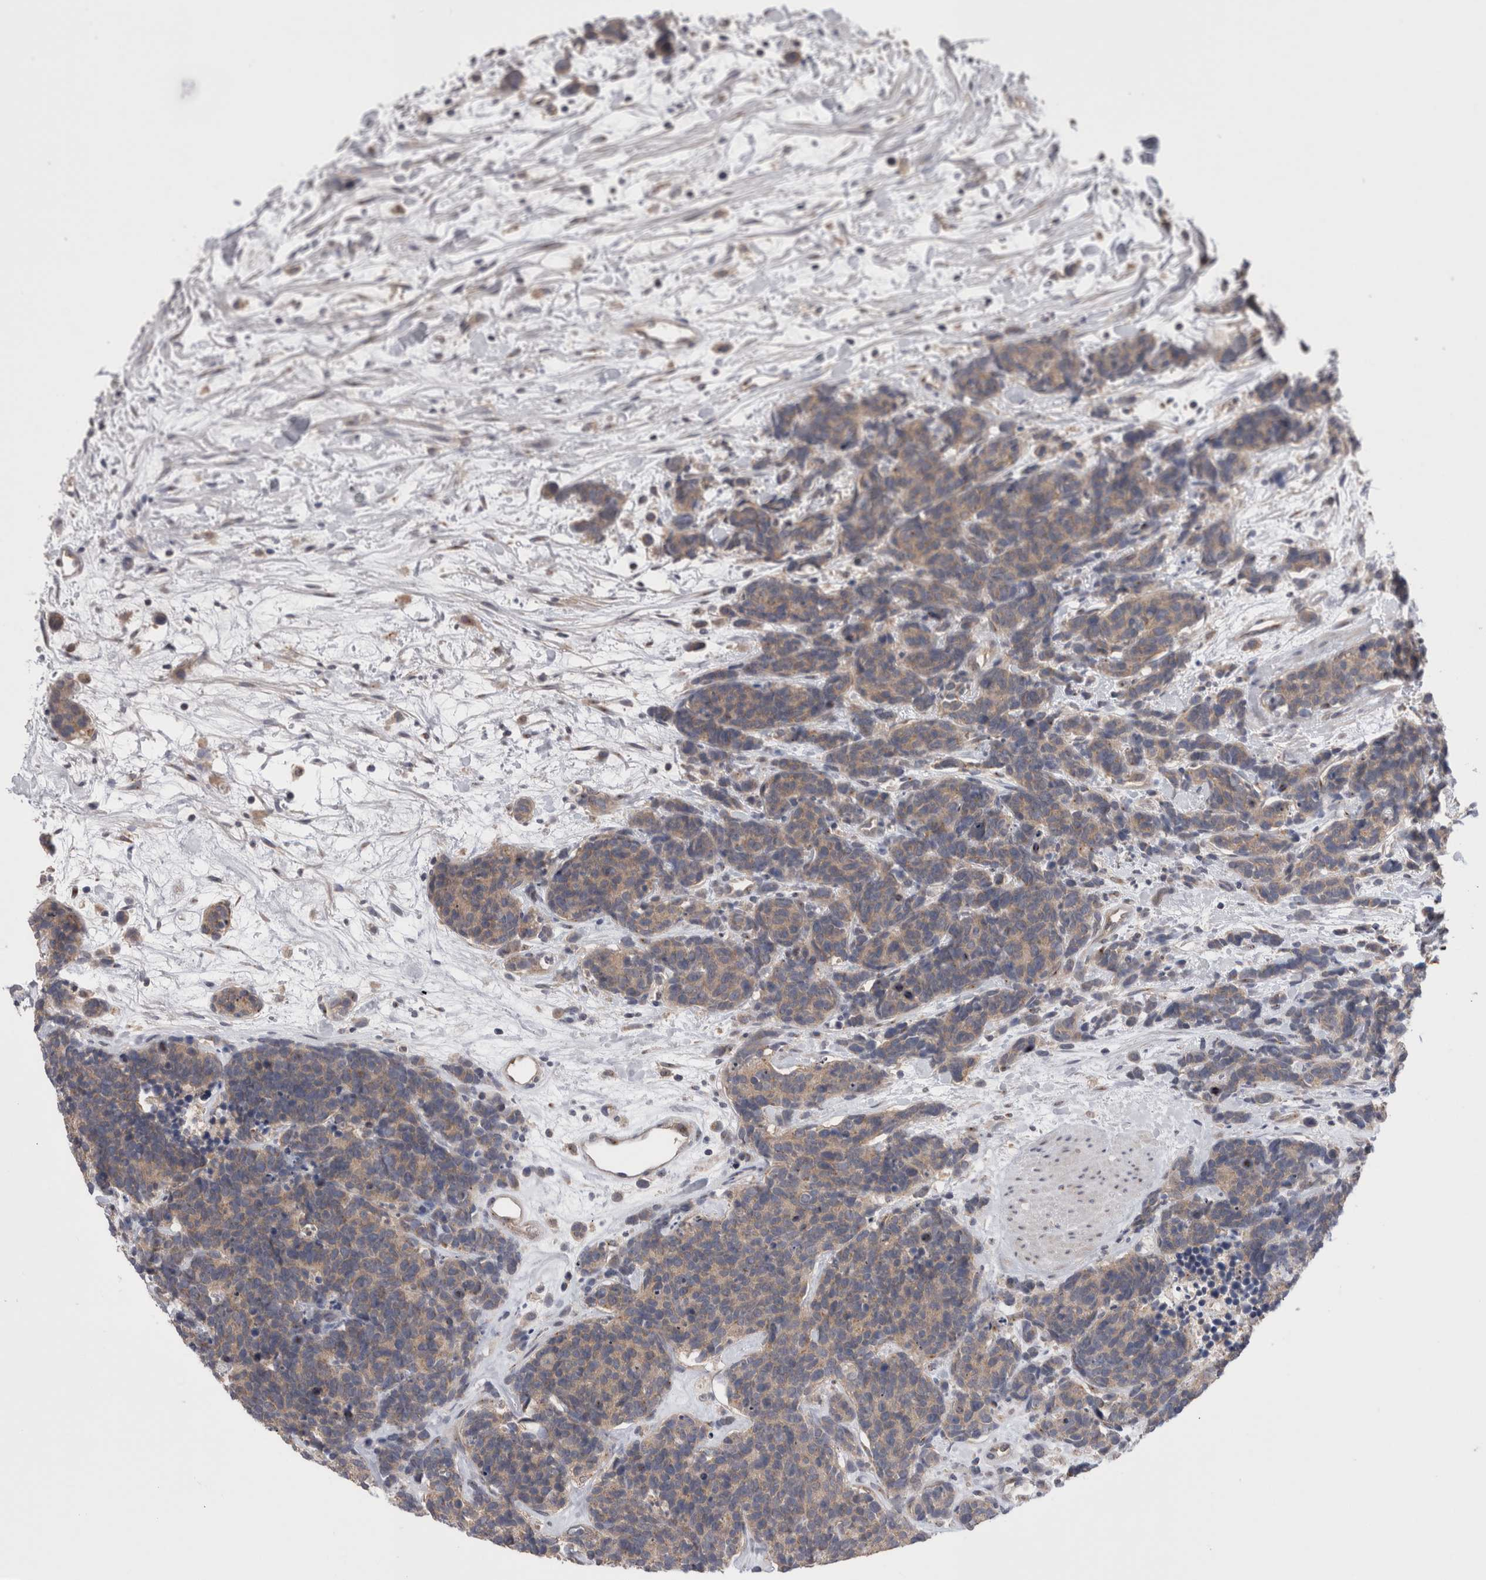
{"staining": {"intensity": "weak", "quantity": ">75%", "location": "cytoplasmic/membranous"}, "tissue": "carcinoid", "cell_type": "Tumor cells", "image_type": "cancer", "snomed": [{"axis": "morphology", "description": "Carcinoma, NOS"}, {"axis": "morphology", "description": "Carcinoid, malignant, NOS"}, {"axis": "topography", "description": "Urinary bladder"}], "caption": "Immunohistochemical staining of carcinoid shows low levels of weak cytoplasmic/membranous positivity in approximately >75% of tumor cells.", "gene": "DCTN6", "patient": {"sex": "male", "age": 57}}